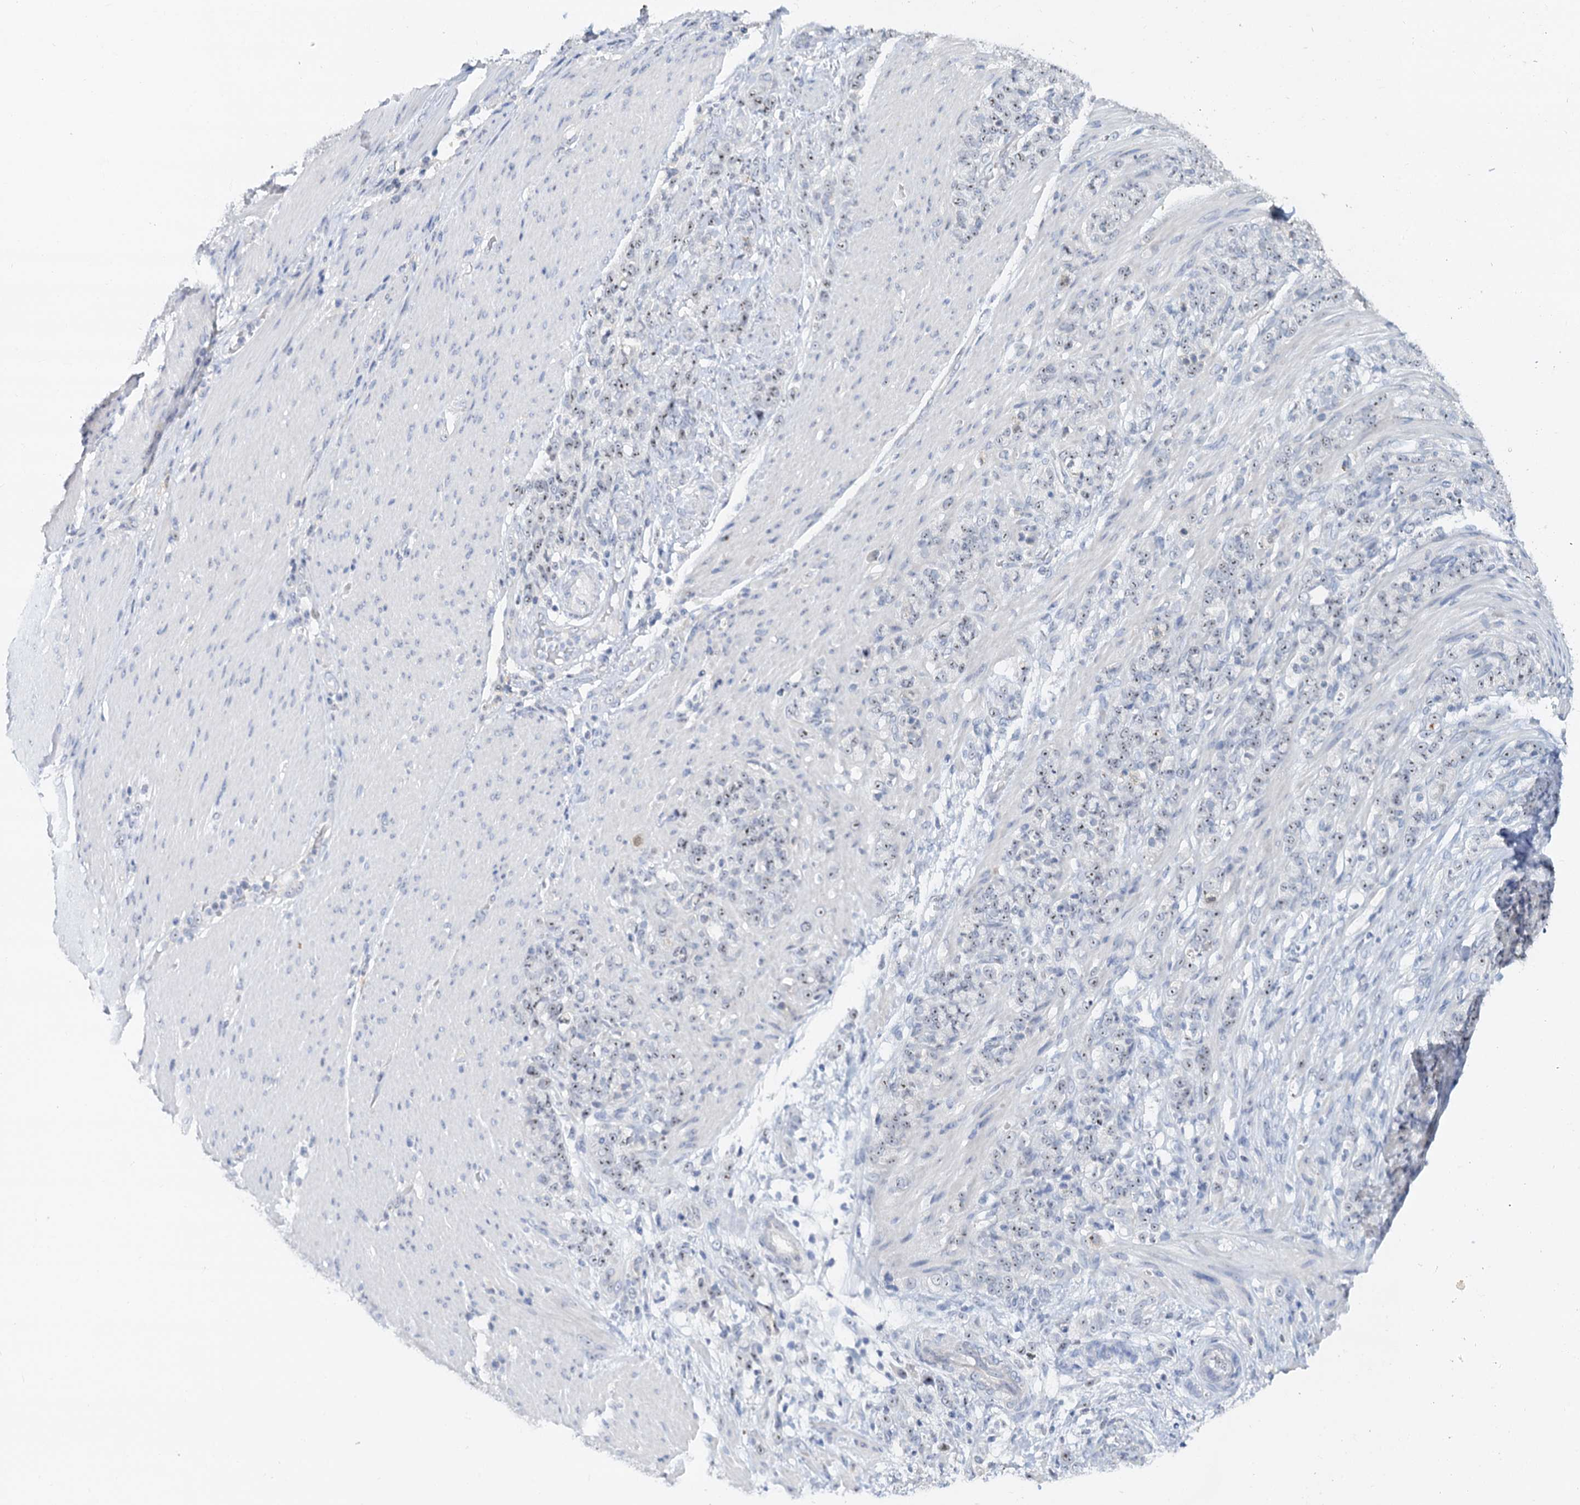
{"staining": {"intensity": "weak", "quantity": "25%-75%", "location": "nuclear"}, "tissue": "stomach cancer", "cell_type": "Tumor cells", "image_type": "cancer", "snomed": [{"axis": "morphology", "description": "Adenocarcinoma, NOS"}, {"axis": "topography", "description": "Stomach"}], "caption": "Stomach cancer stained for a protein displays weak nuclear positivity in tumor cells.", "gene": "NOP2", "patient": {"sex": "female", "age": 79}}